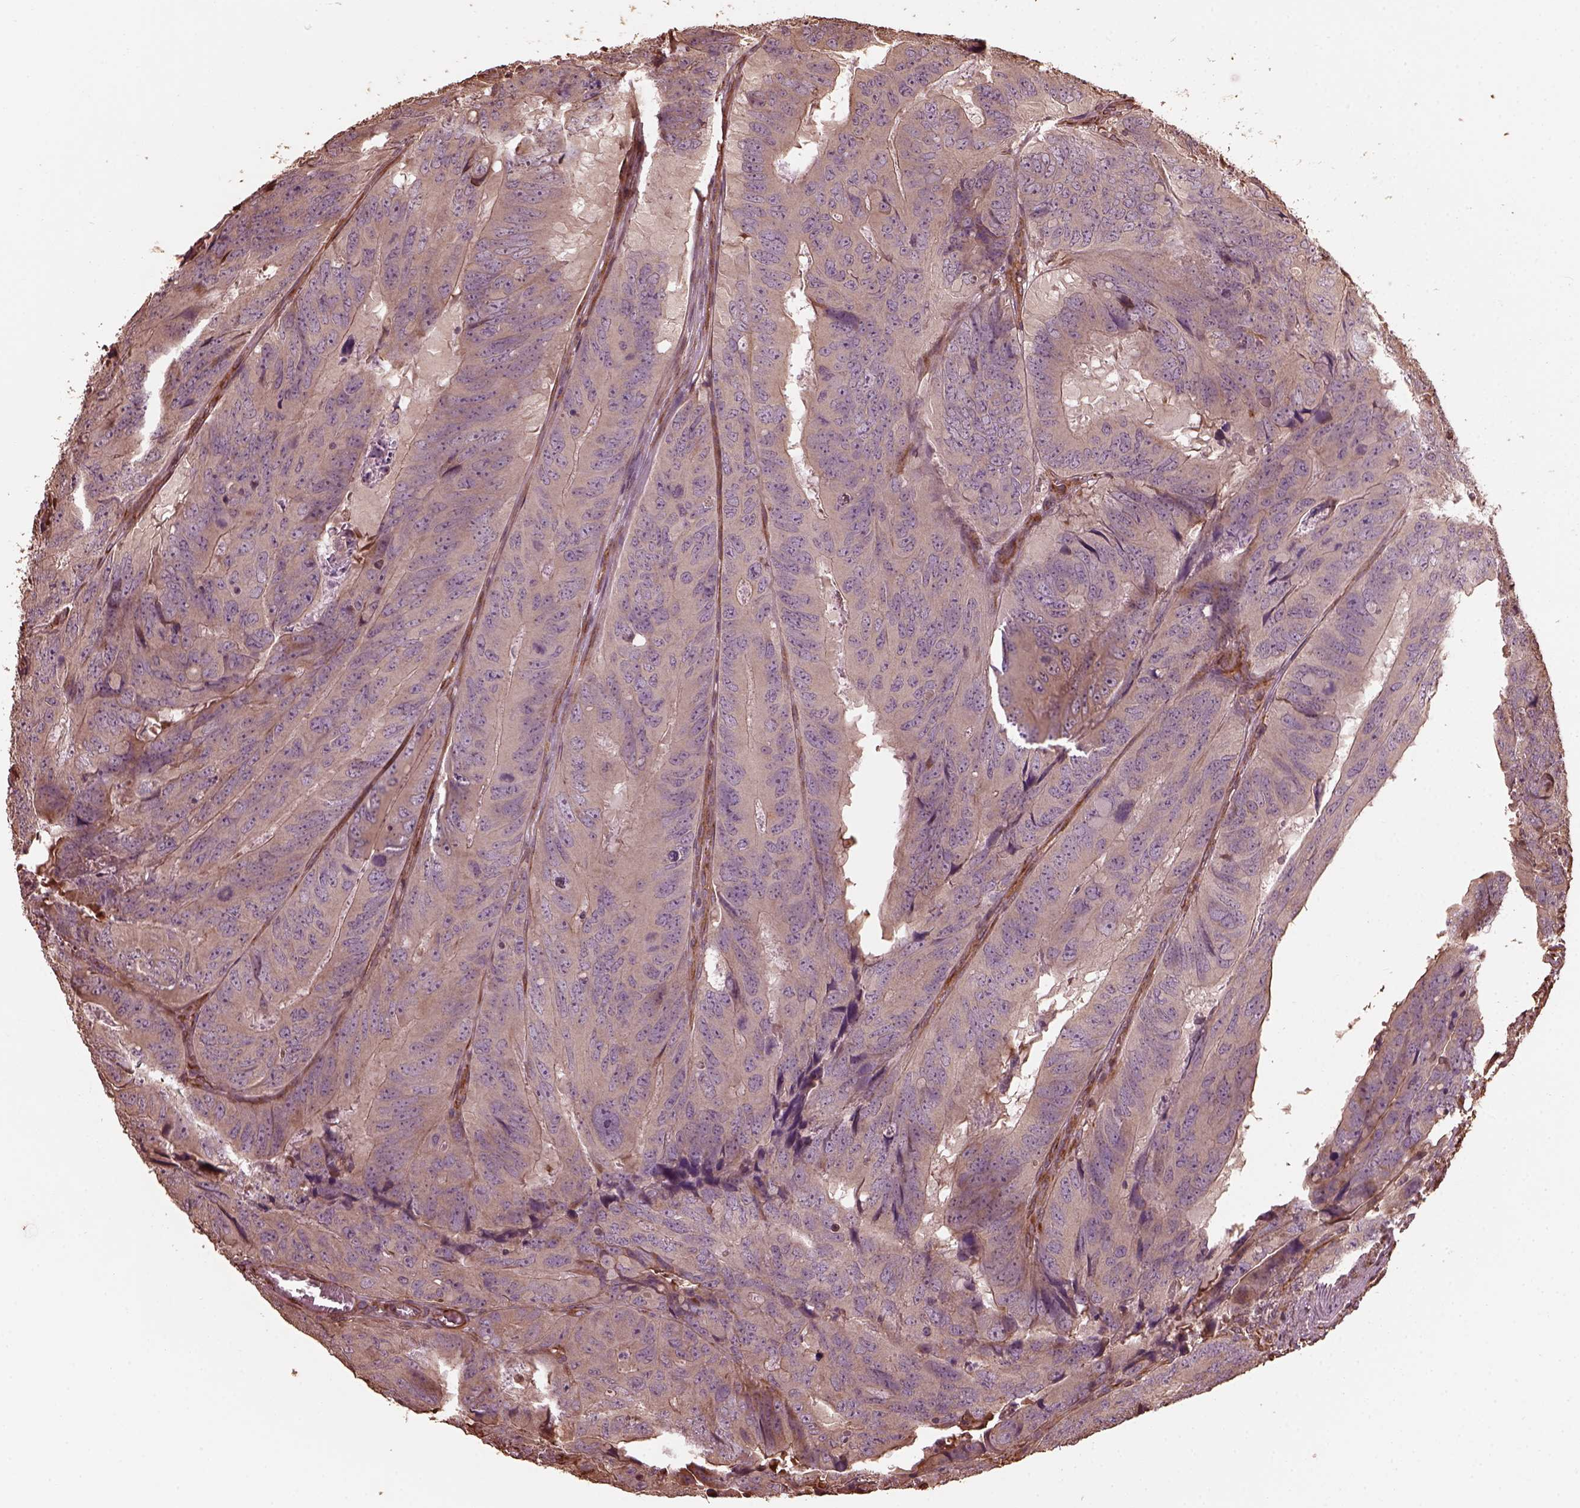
{"staining": {"intensity": "negative", "quantity": "none", "location": "none"}, "tissue": "colorectal cancer", "cell_type": "Tumor cells", "image_type": "cancer", "snomed": [{"axis": "morphology", "description": "Adenocarcinoma, NOS"}, {"axis": "topography", "description": "Colon"}], "caption": "Tumor cells are negative for protein expression in human colorectal cancer (adenocarcinoma).", "gene": "GTPBP1", "patient": {"sex": "male", "age": 79}}